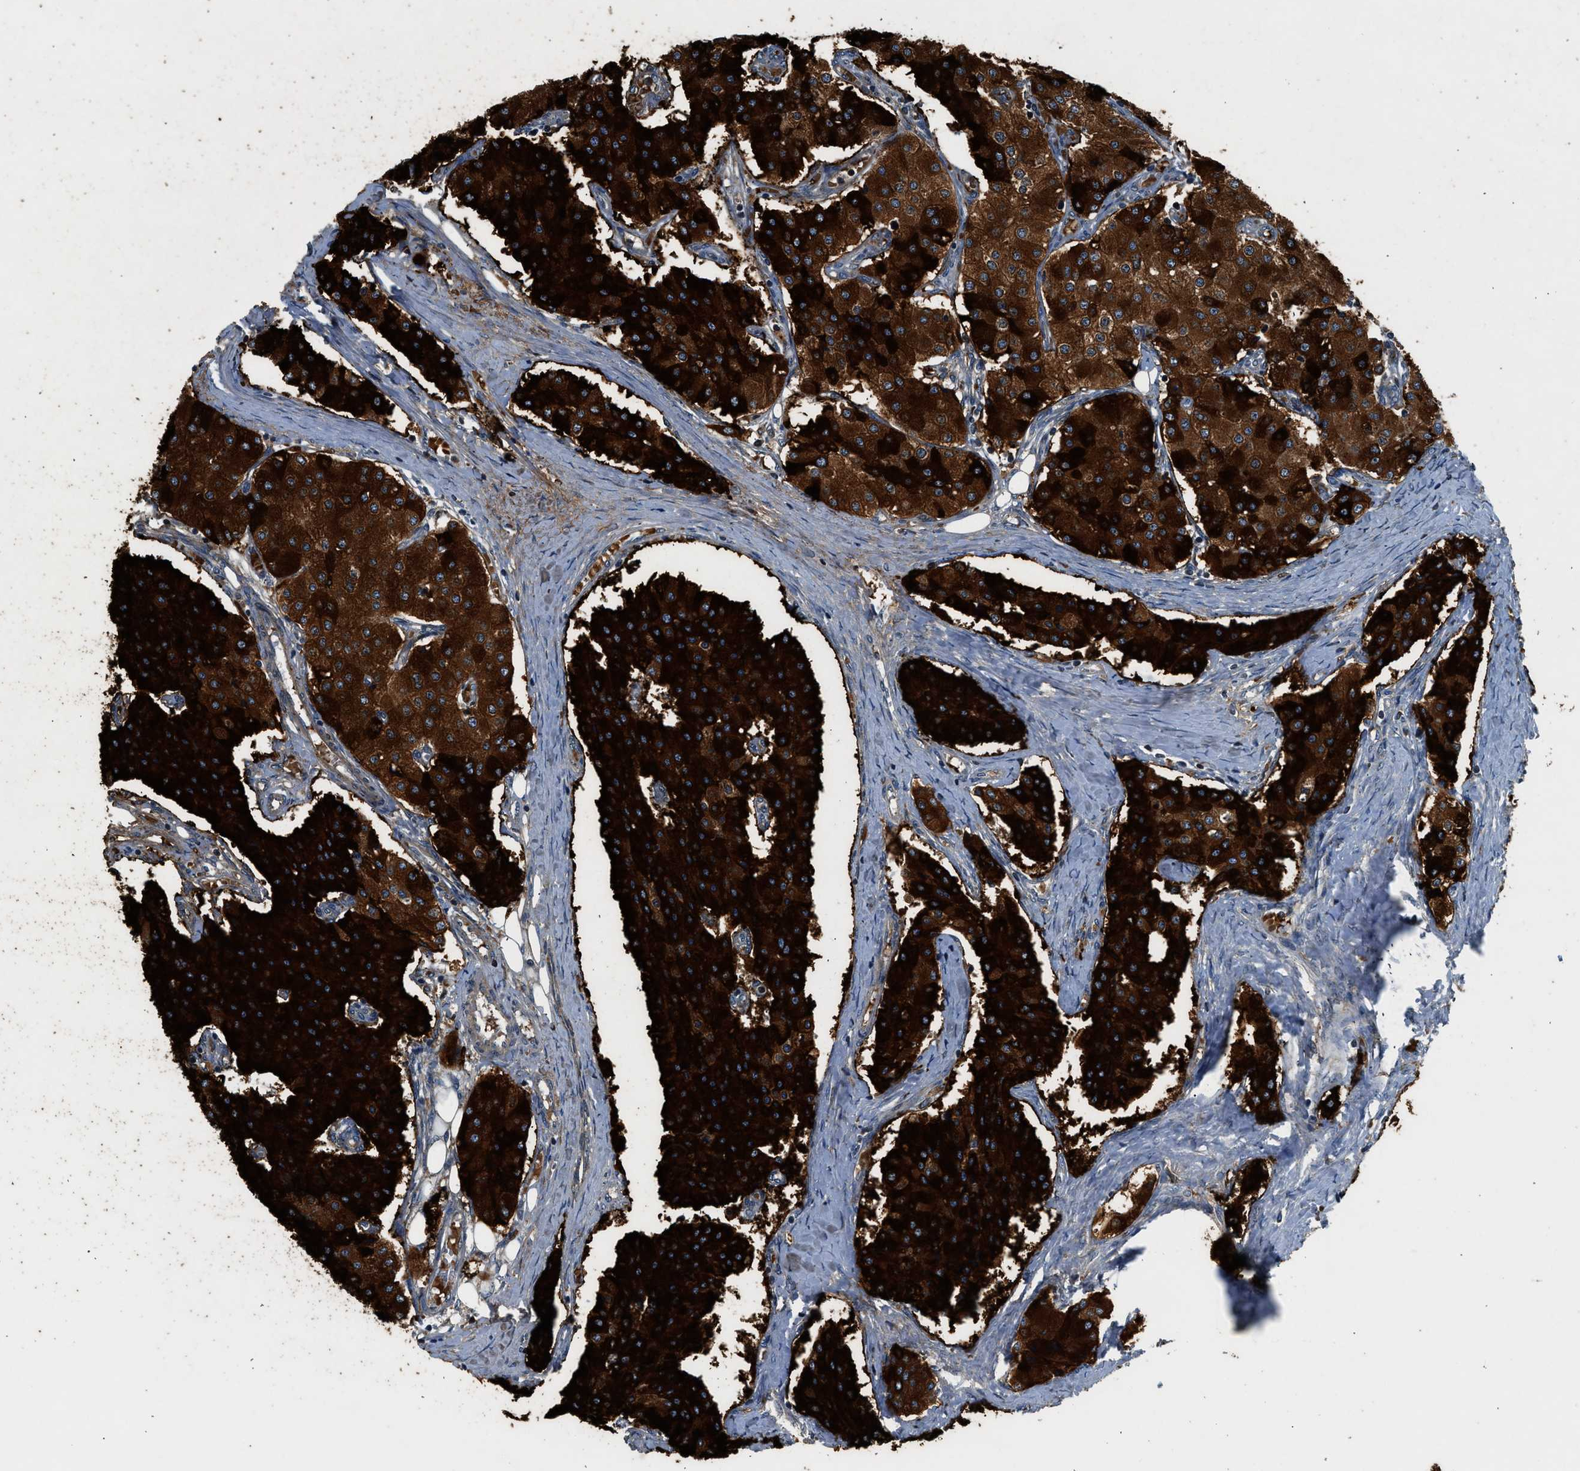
{"staining": {"intensity": "strong", "quantity": ">75%", "location": "cytoplasmic/membranous"}, "tissue": "carcinoid", "cell_type": "Tumor cells", "image_type": "cancer", "snomed": [{"axis": "morphology", "description": "Carcinoid, malignant, NOS"}, {"axis": "topography", "description": "Colon"}], "caption": "A brown stain labels strong cytoplasmic/membranous expression of a protein in human carcinoid (malignant) tumor cells.", "gene": "RETREG3", "patient": {"sex": "female", "age": 52}}